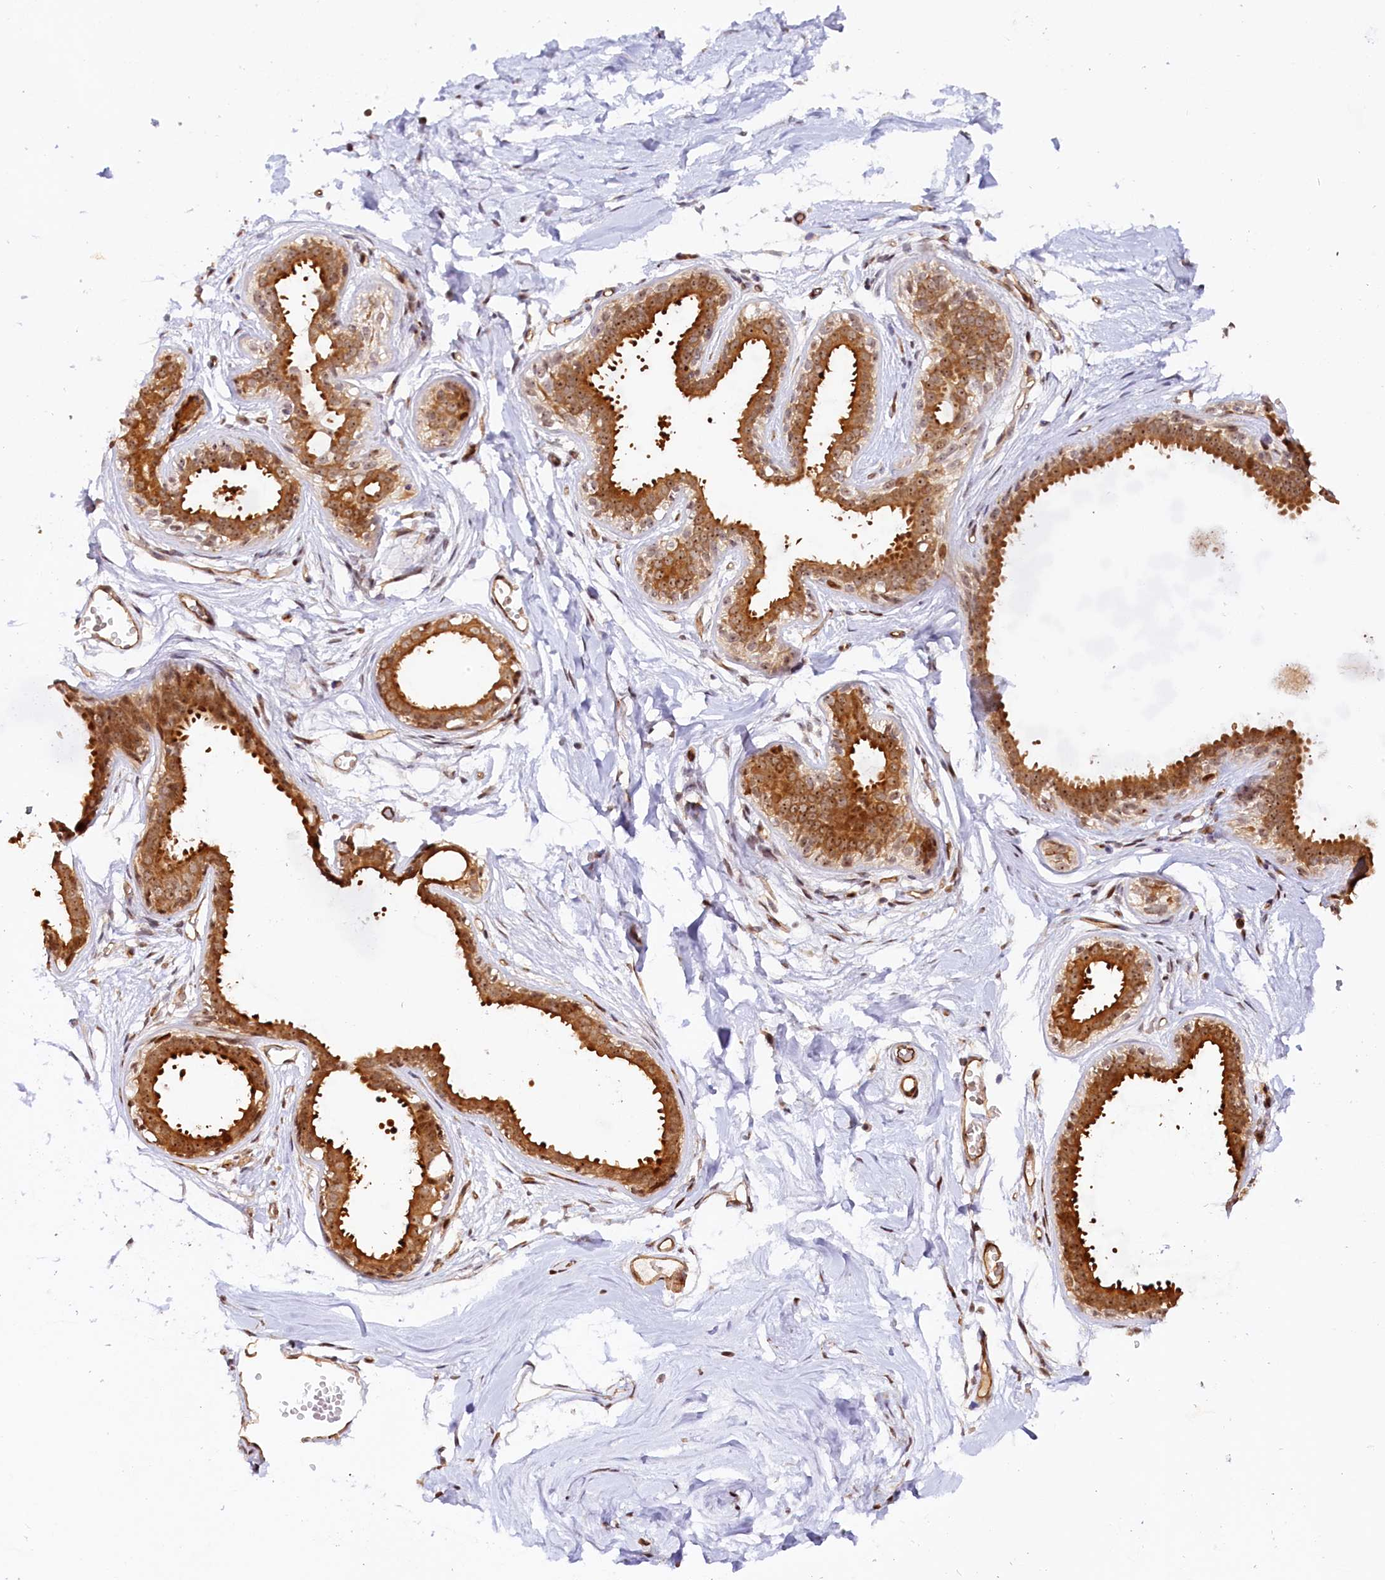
{"staining": {"intensity": "moderate", "quantity": ">75%", "location": "cytoplasmic/membranous,nuclear"}, "tissue": "breast", "cell_type": "Adipocytes", "image_type": "normal", "snomed": [{"axis": "morphology", "description": "Normal tissue, NOS"}, {"axis": "topography", "description": "Breast"}], "caption": "Brown immunohistochemical staining in normal human breast shows moderate cytoplasmic/membranous,nuclear expression in approximately >75% of adipocytes.", "gene": "ANKRD24", "patient": {"sex": "female", "age": 45}}